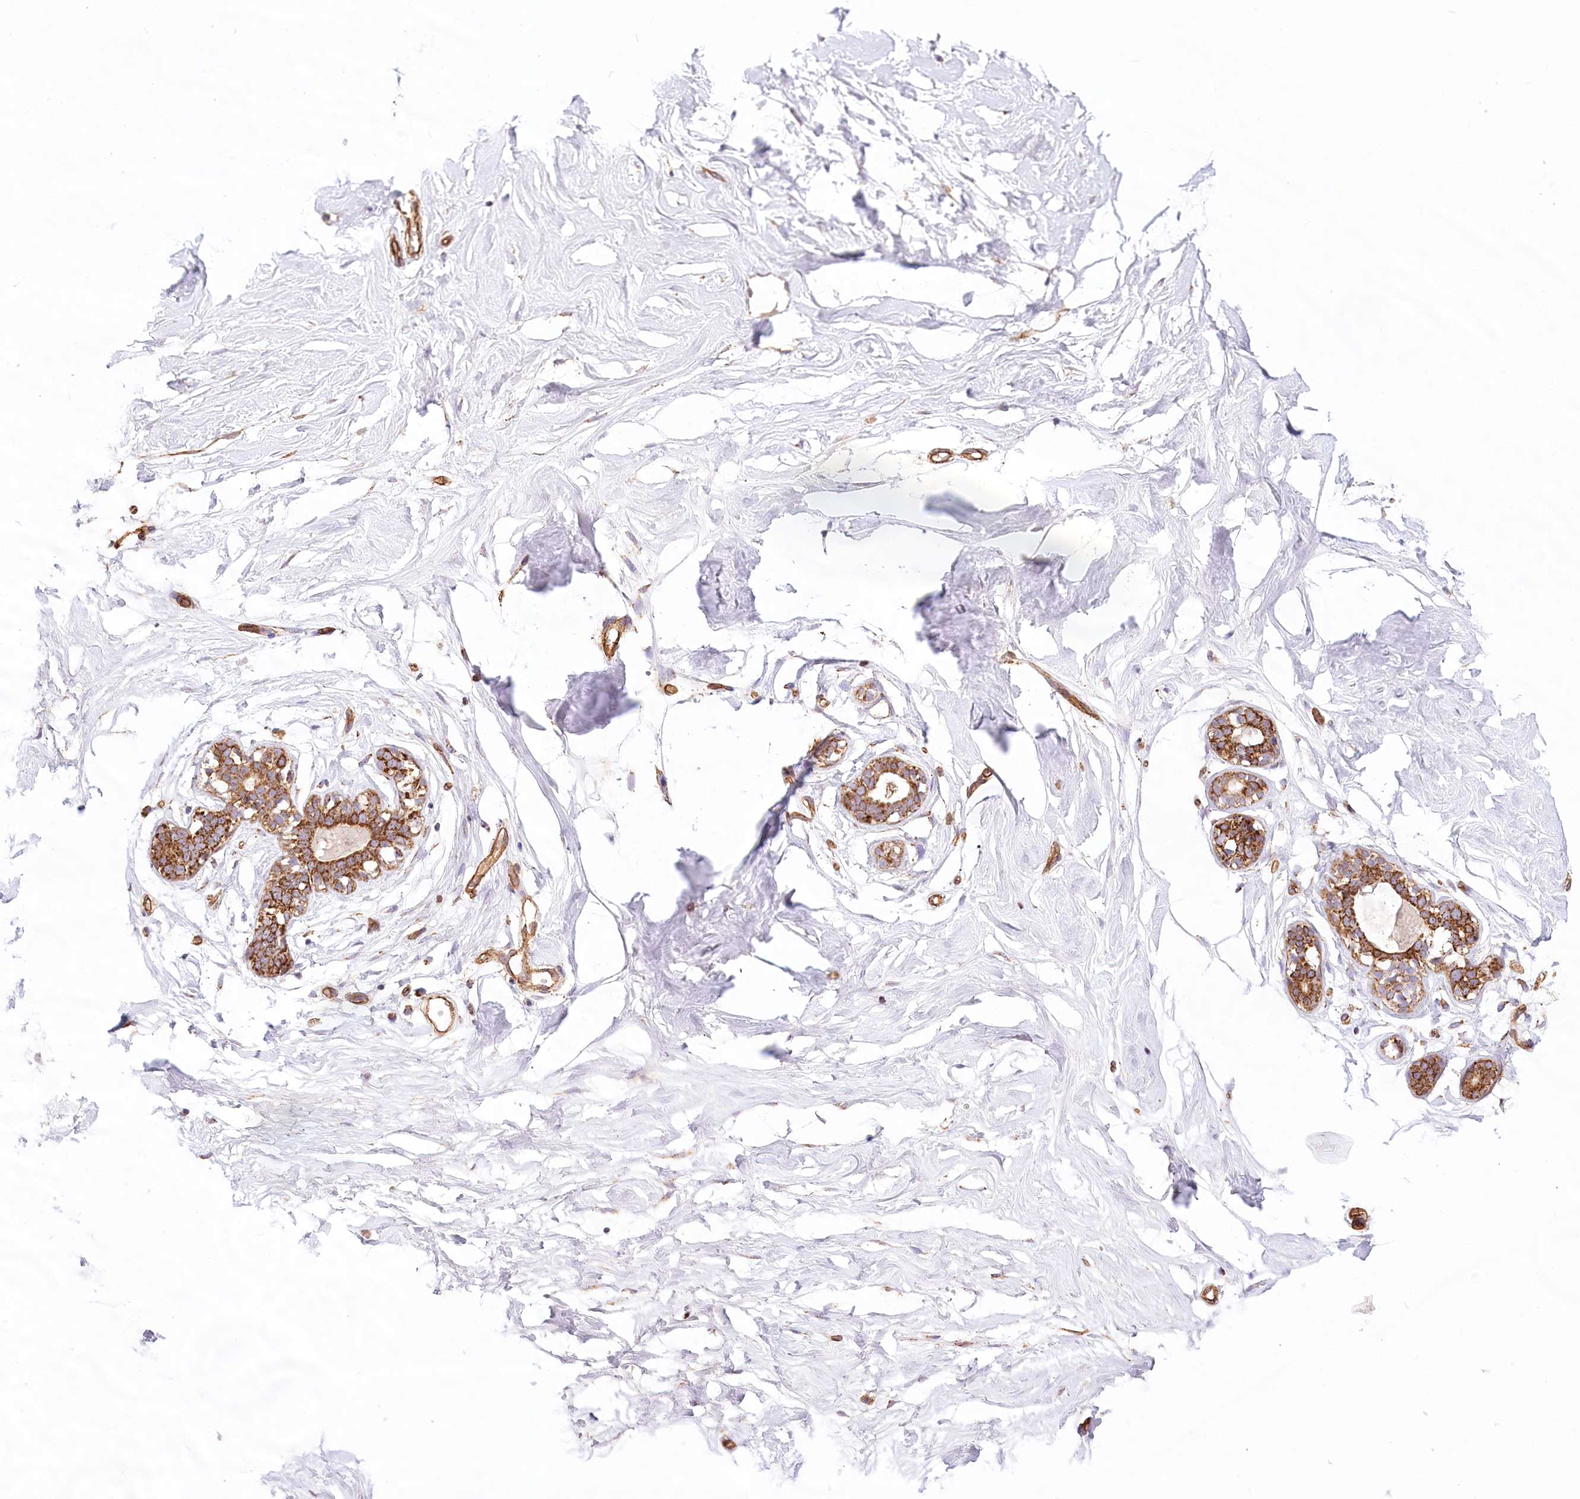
{"staining": {"intensity": "moderate", "quantity": ">75%", "location": "cytoplasmic/membranous"}, "tissue": "breast", "cell_type": "Adipocytes", "image_type": "normal", "snomed": [{"axis": "morphology", "description": "Normal tissue, NOS"}, {"axis": "morphology", "description": "Adenoma, NOS"}, {"axis": "topography", "description": "Breast"}], "caption": "Immunohistochemical staining of normal breast reveals >75% levels of moderate cytoplasmic/membranous protein expression in approximately >75% of adipocytes. (DAB (3,3'-diaminobenzidine) = brown stain, brightfield microscopy at high magnification).", "gene": "UMPS", "patient": {"sex": "female", "age": 23}}